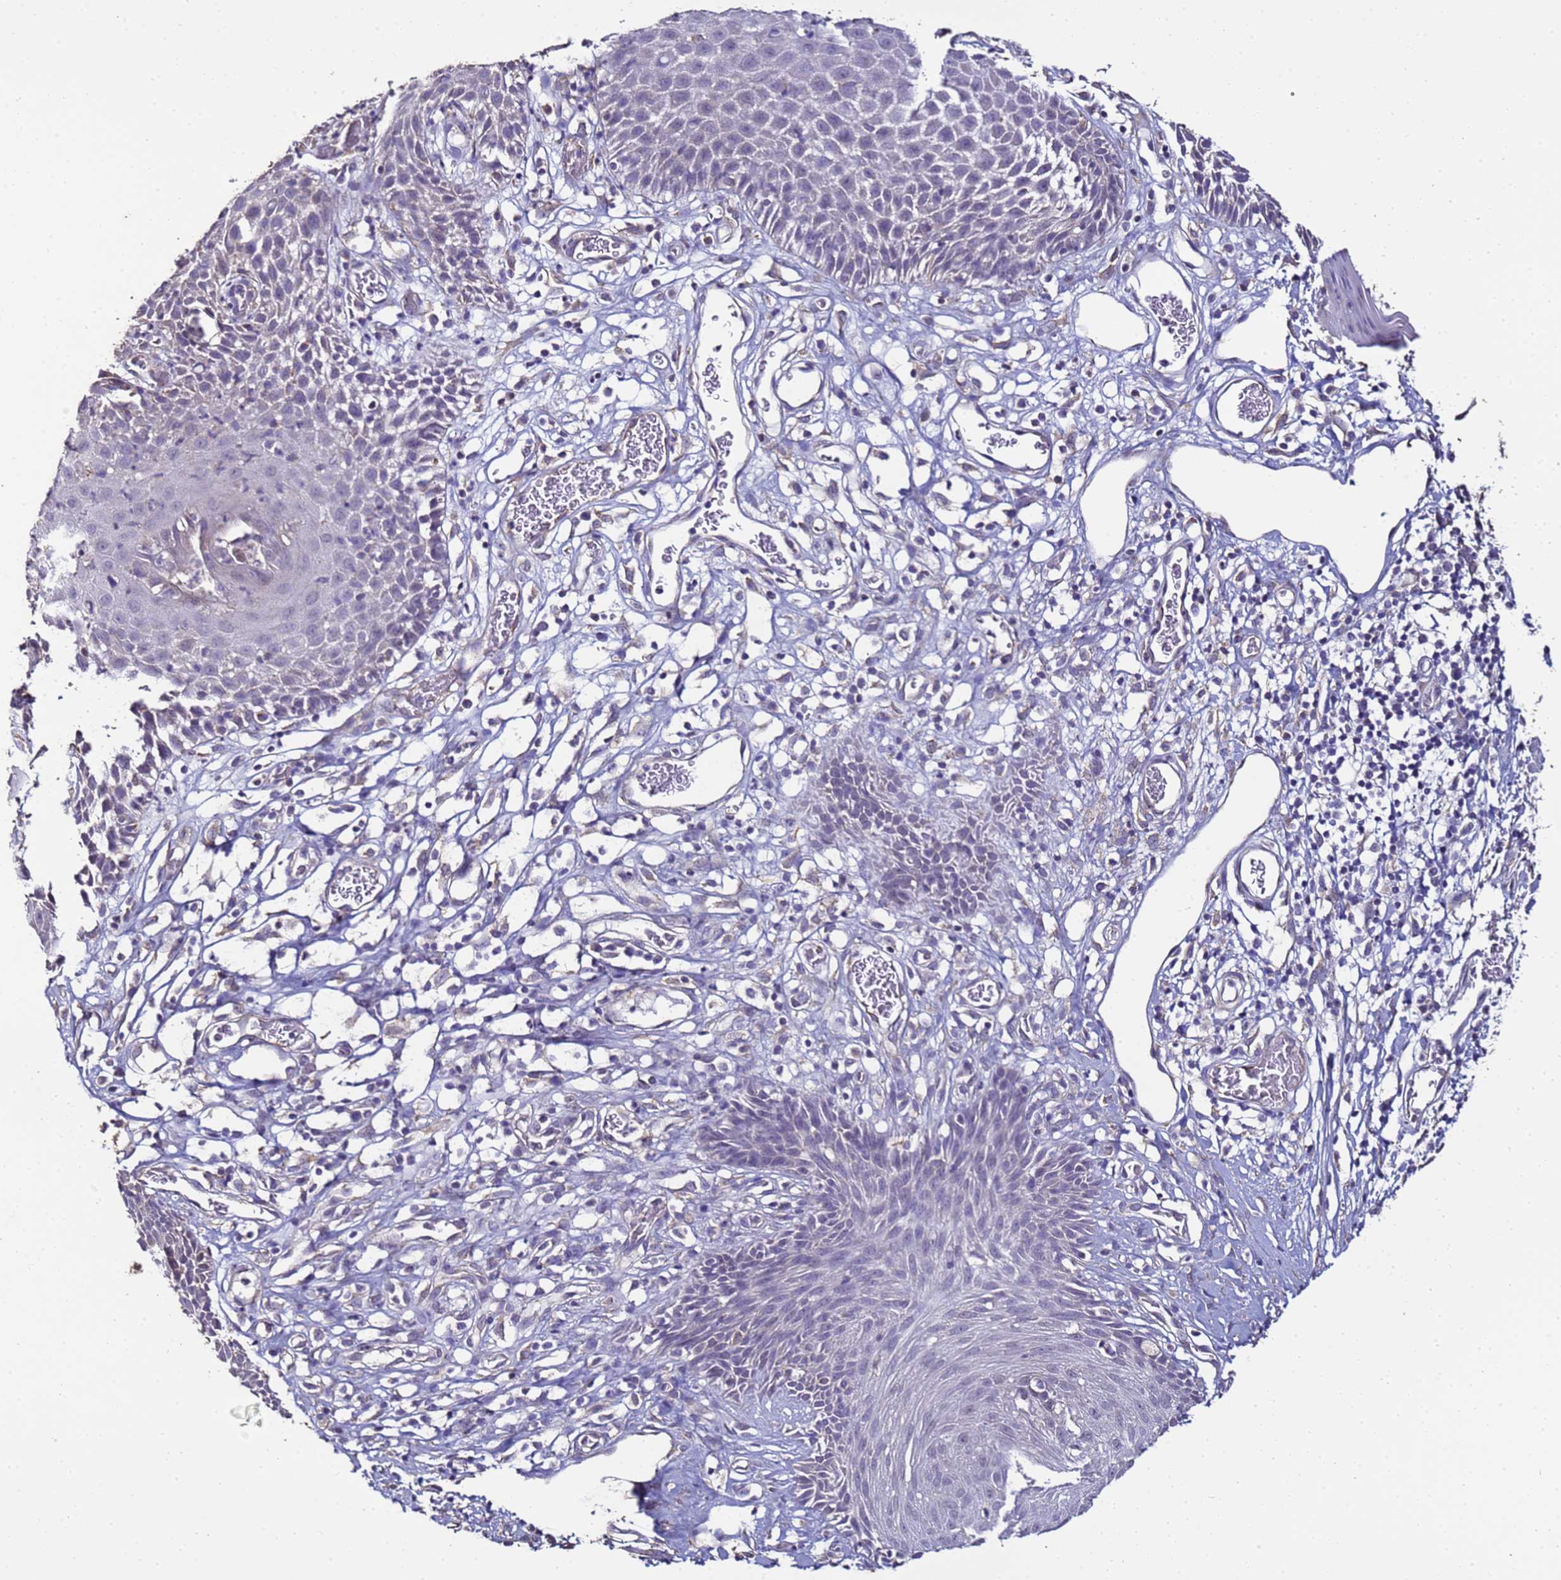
{"staining": {"intensity": "negative", "quantity": "none", "location": "none"}, "tissue": "skin", "cell_type": "Epidermal cells", "image_type": "normal", "snomed": [{"axis": "morphology", "description": "Normal tissue, NOS"}, {"axis": "topography", "description": "Vulva"}], "caption": "Immunohistochemical staining of benign skin reveals no significant positivity in epidermal cells.", "gene": "ENOPH1", "patient": {"sex": "female", "age": 68}}